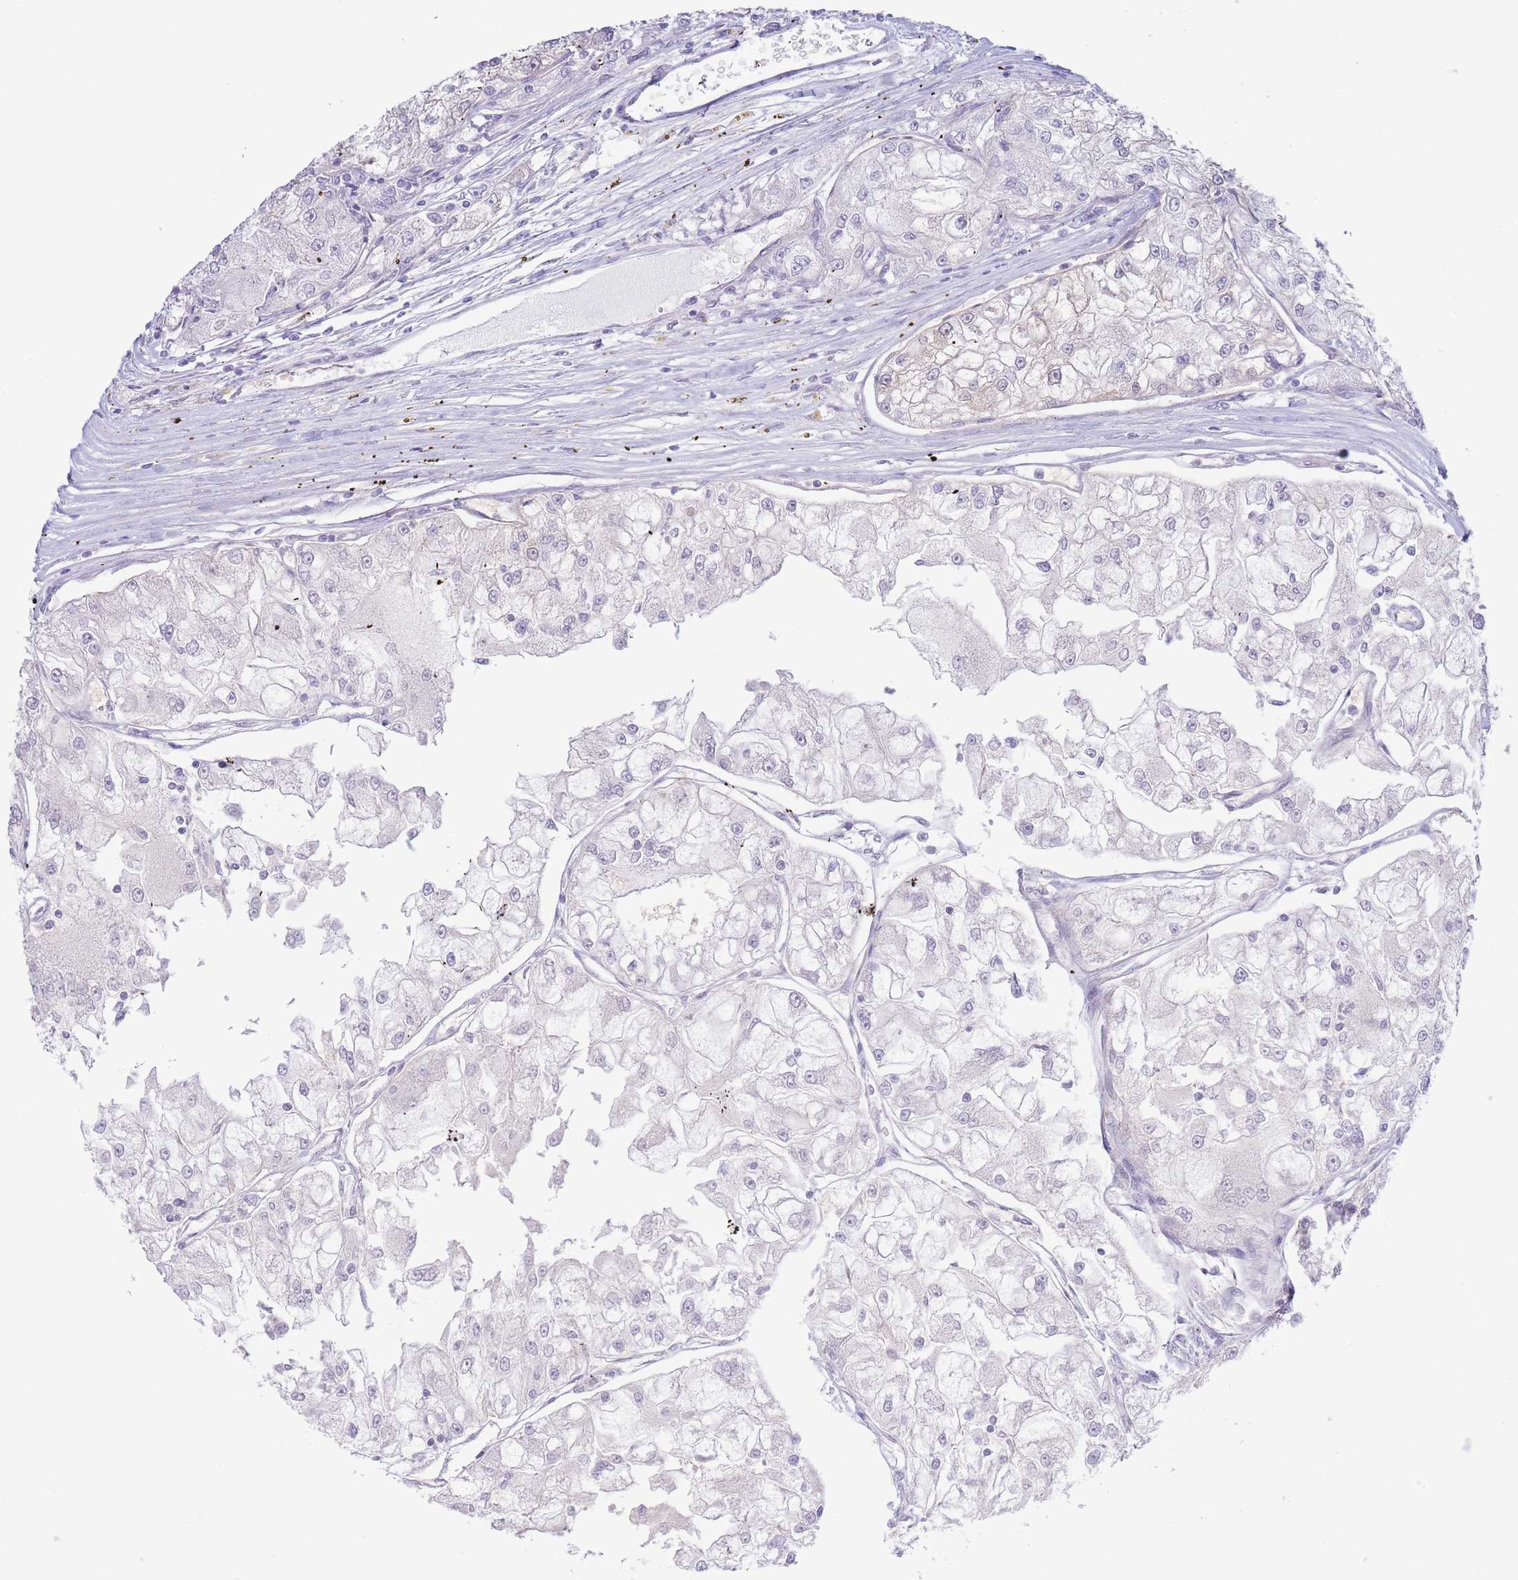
{"staining": {"intensity": "negative", "quantity": "none", "location": "none"}, "tissue": "renal cancer", "cell_type": "Tumor cells", "image_type": "cancer", "snomed": [{"axis": "morphology", "description": "Adenocarcinoma, NOS"}, {"axis": "topography", "description": "Kidney"}], "caption": "Renal adenocarcinoma stained for a protein using immunohistochemistry (IHC) reveals no staining tumor cells.", "gene": "PKLR", "patient": {"sex": "female", "age": 72}}